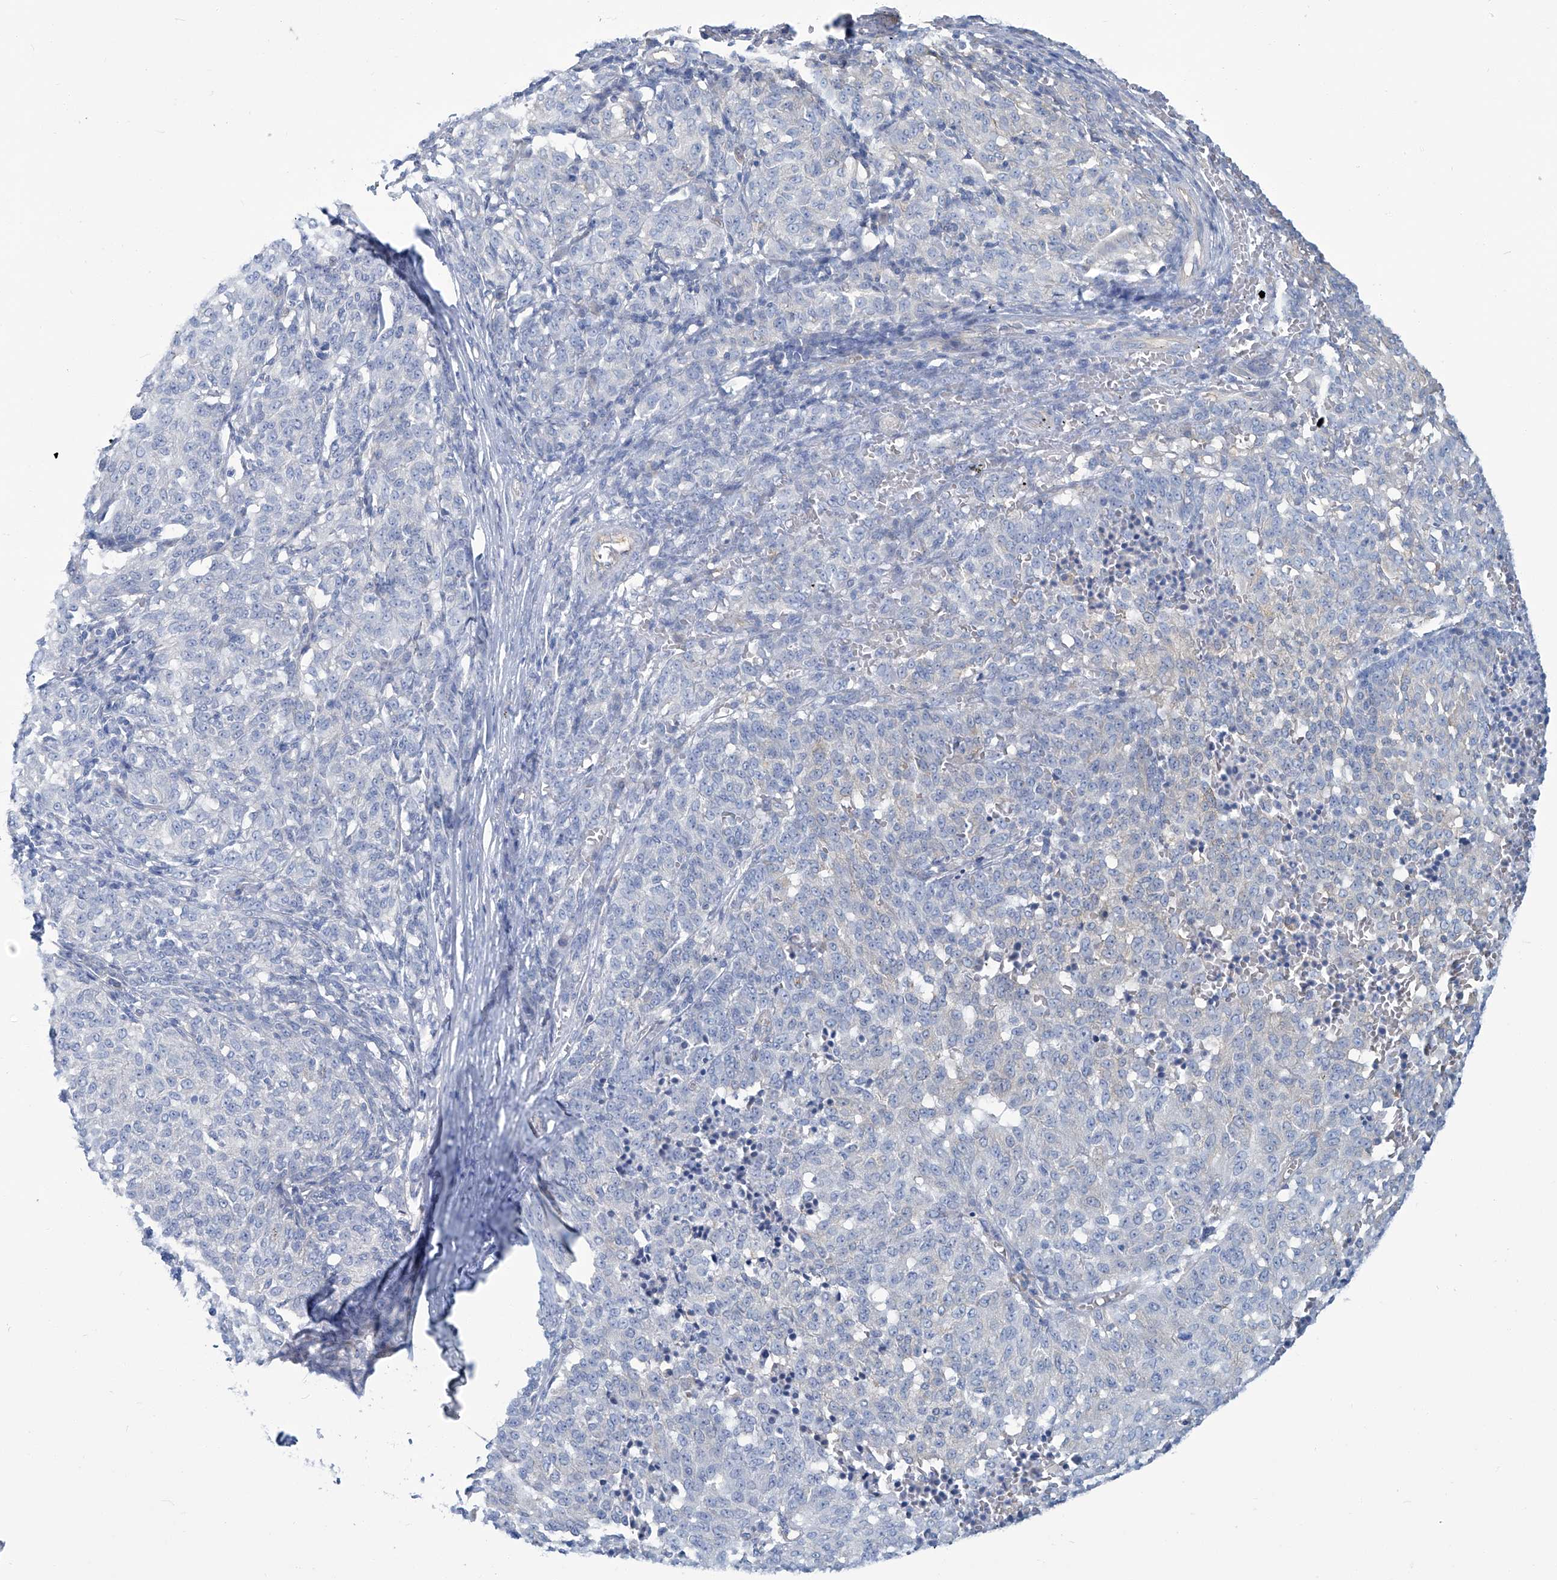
{"staining": {"intensity": "negative", "quantity": "none", "location": "none"}, "tissue": "melanoma", "cell_type": "Tumor cells", "image_type": "cancer", "snomed": [{"axis": "morphology", "description": "Malignant melanoma, NOS"}, {"axis": "topography", "description": "Skin"}], "caption": "There is no significant expression in tumor cells of melanoma.", "gene": "PFKL", "patient": {"sex": "female", "age": 72}}